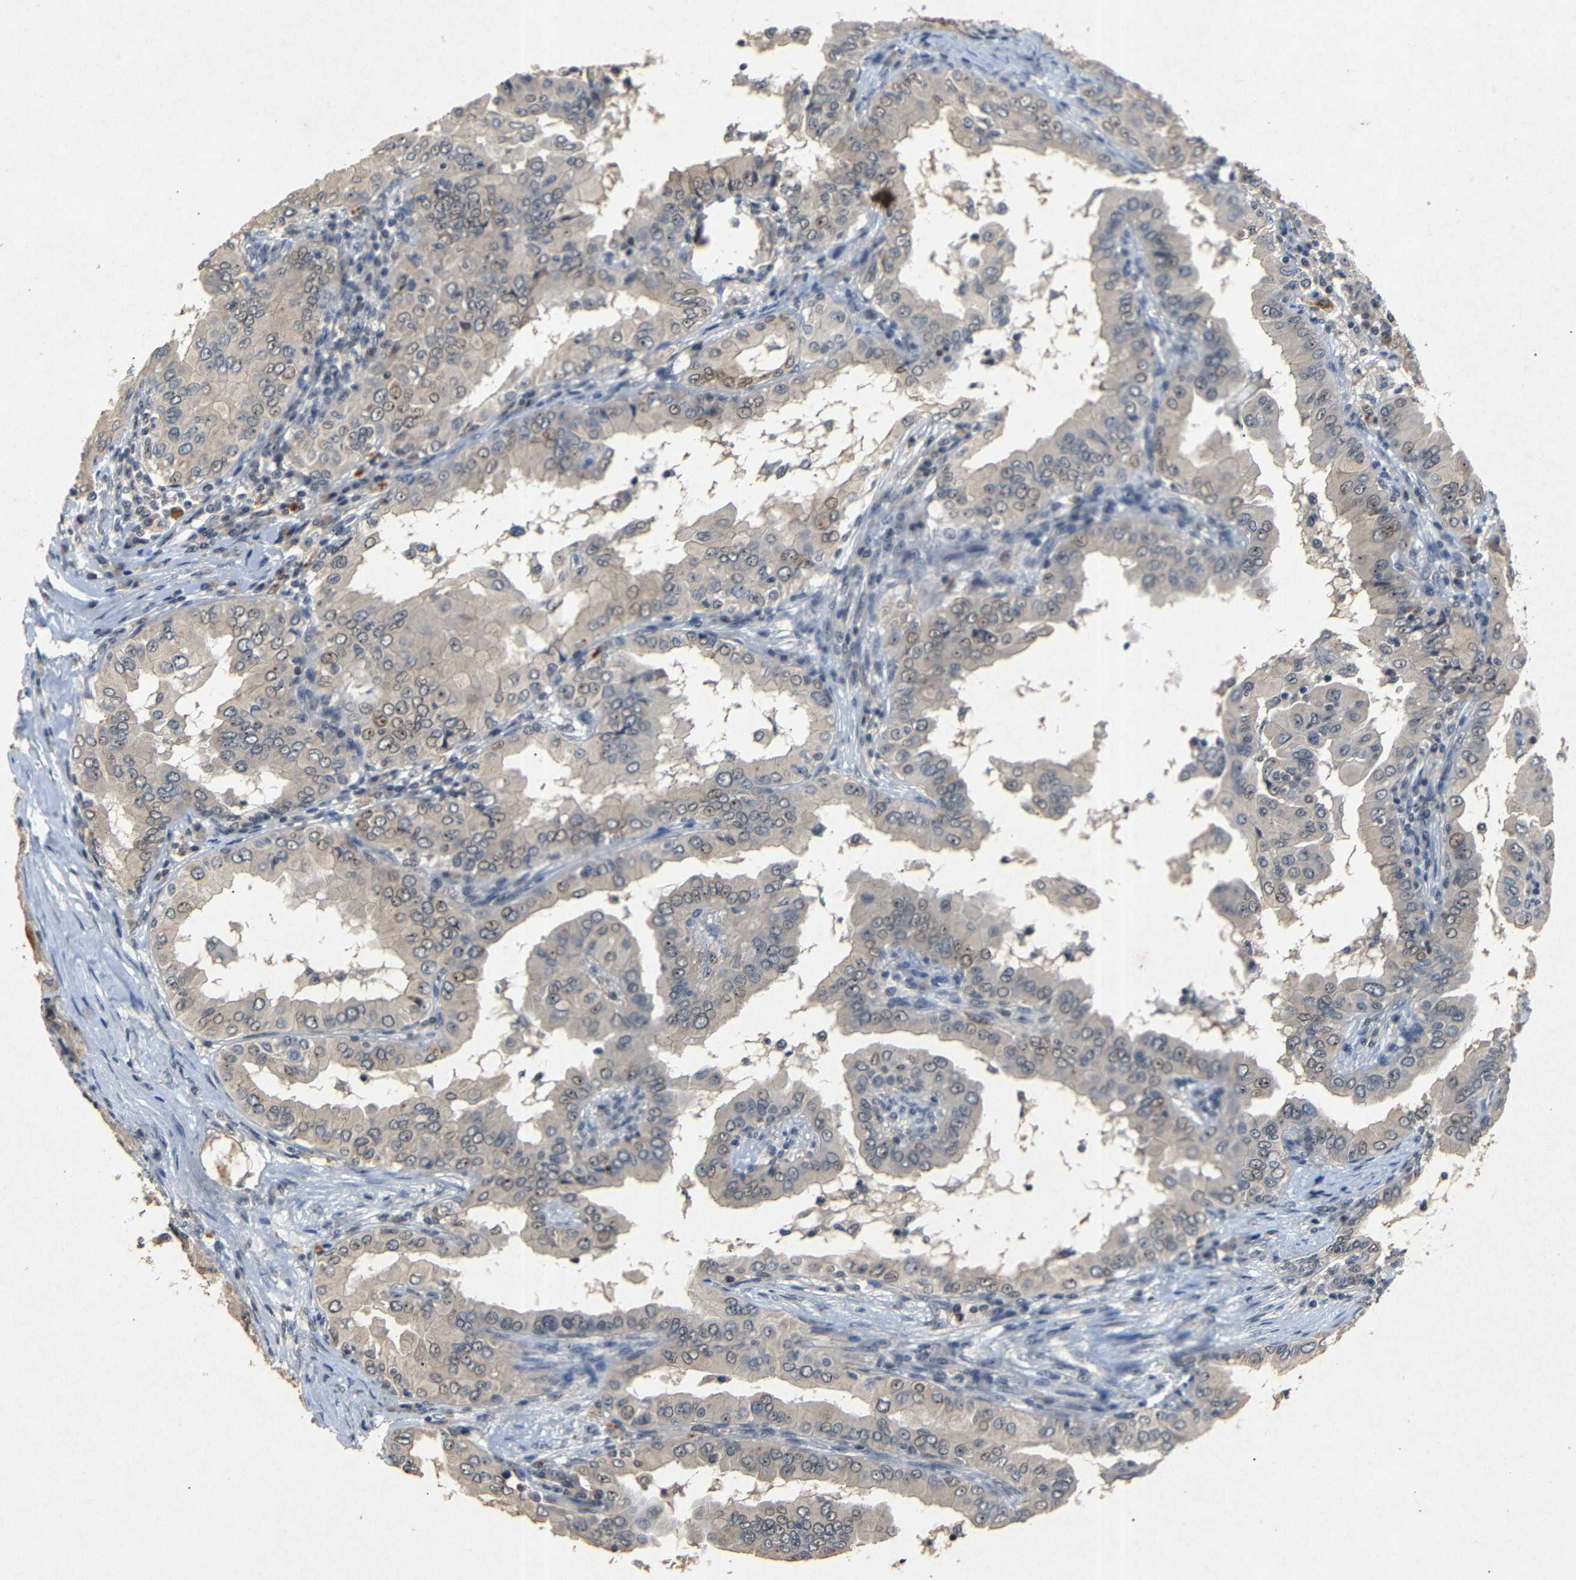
{"staining": {"intensity": "moderate", "quantity": "25%-75%", "location": "nuclear"}, "tissue": "thyroid cancer", "cell_type": "Tumor cells", "image_type": "cancer", "snomed": [{"axis": "morphology", "description": "Papillary adenocarcinoma, NOS"}, {"axis": "topography", "description": "Thyroid gland"}], "caption": "Protein staining reveals moderate nuclear staining in approximately 25%-75% of tumor cells in thyroid cancer. (DAB (3,3'-diaminobenzidine) IHC, brown staining for protein, blue staining for nuclei).", "gene": "PARN", "patient": {"sex": "male", "age": 33}}